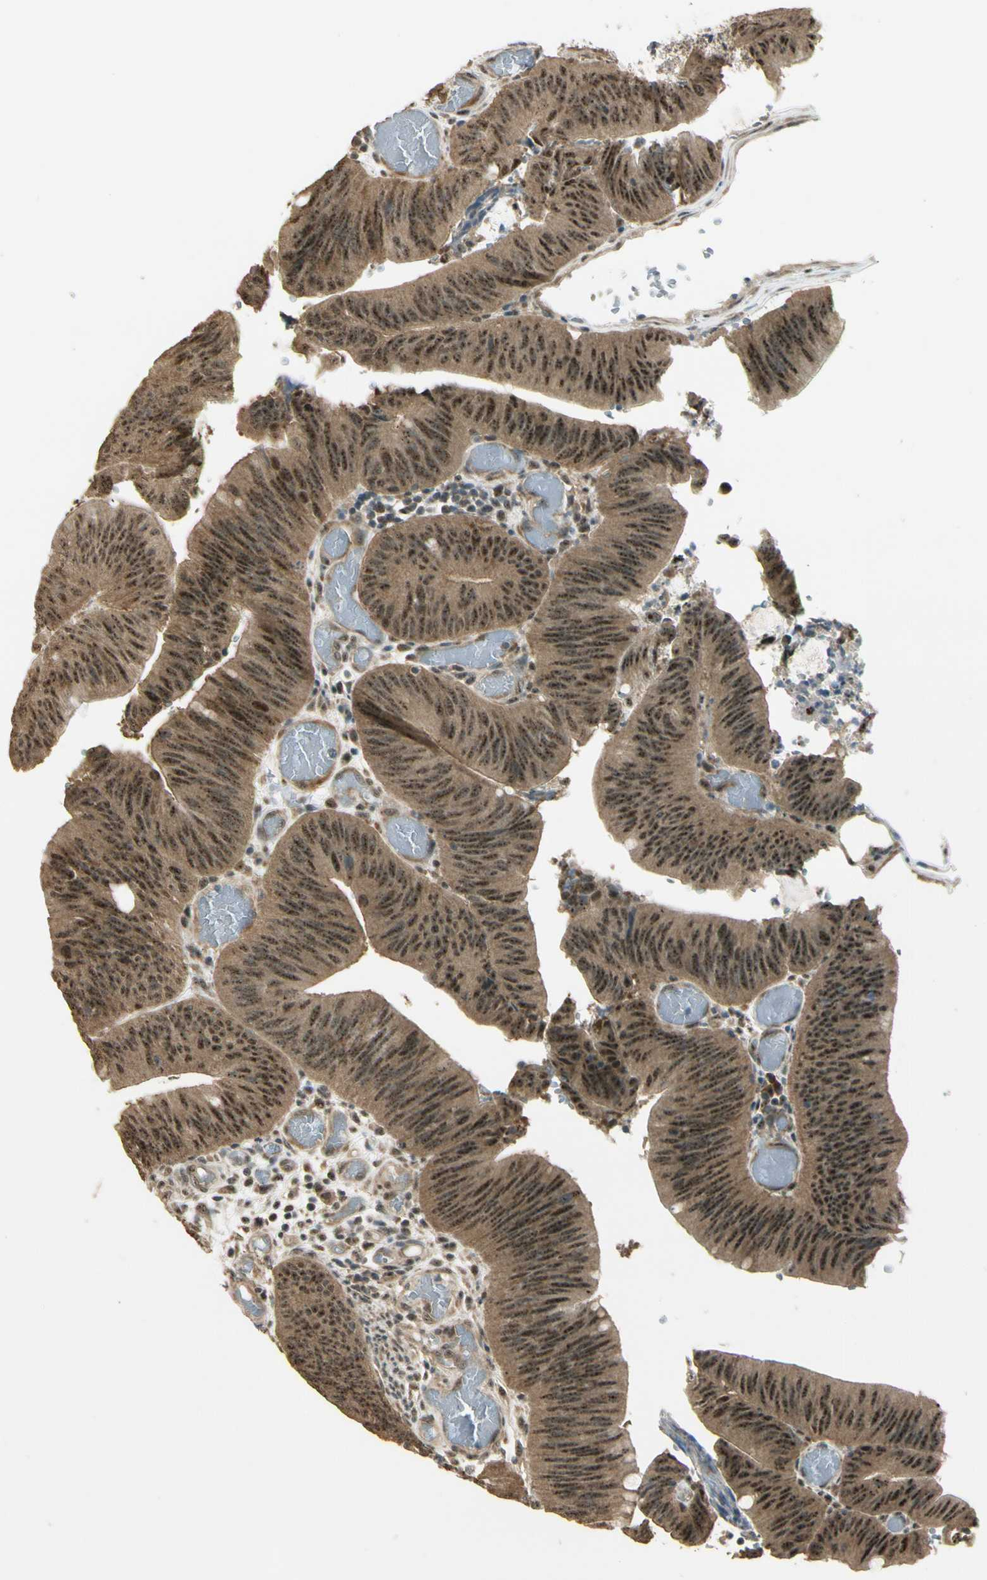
{"staining": {"intensity": "moderate", "quantity": "25%-75%", "location": "cytoplasmic/membranous,nuclear"}, "tissue": "colorectal cancer", "cell_type": "Tumor cells", "image_type": "cancer", "snomed": [{"axis": "morphology", "description": "Adenocarcinoma, NOS"}, {"axis": "topography", "description": "Rectum"}], "caption": "A brown stain labels moderate cytoplasmic/membranous and nuclear positivity of a protein in colorectal cancer tumor cells.", "gene": "MCPH1", "patient": {"sex": "female", "age": 66}}